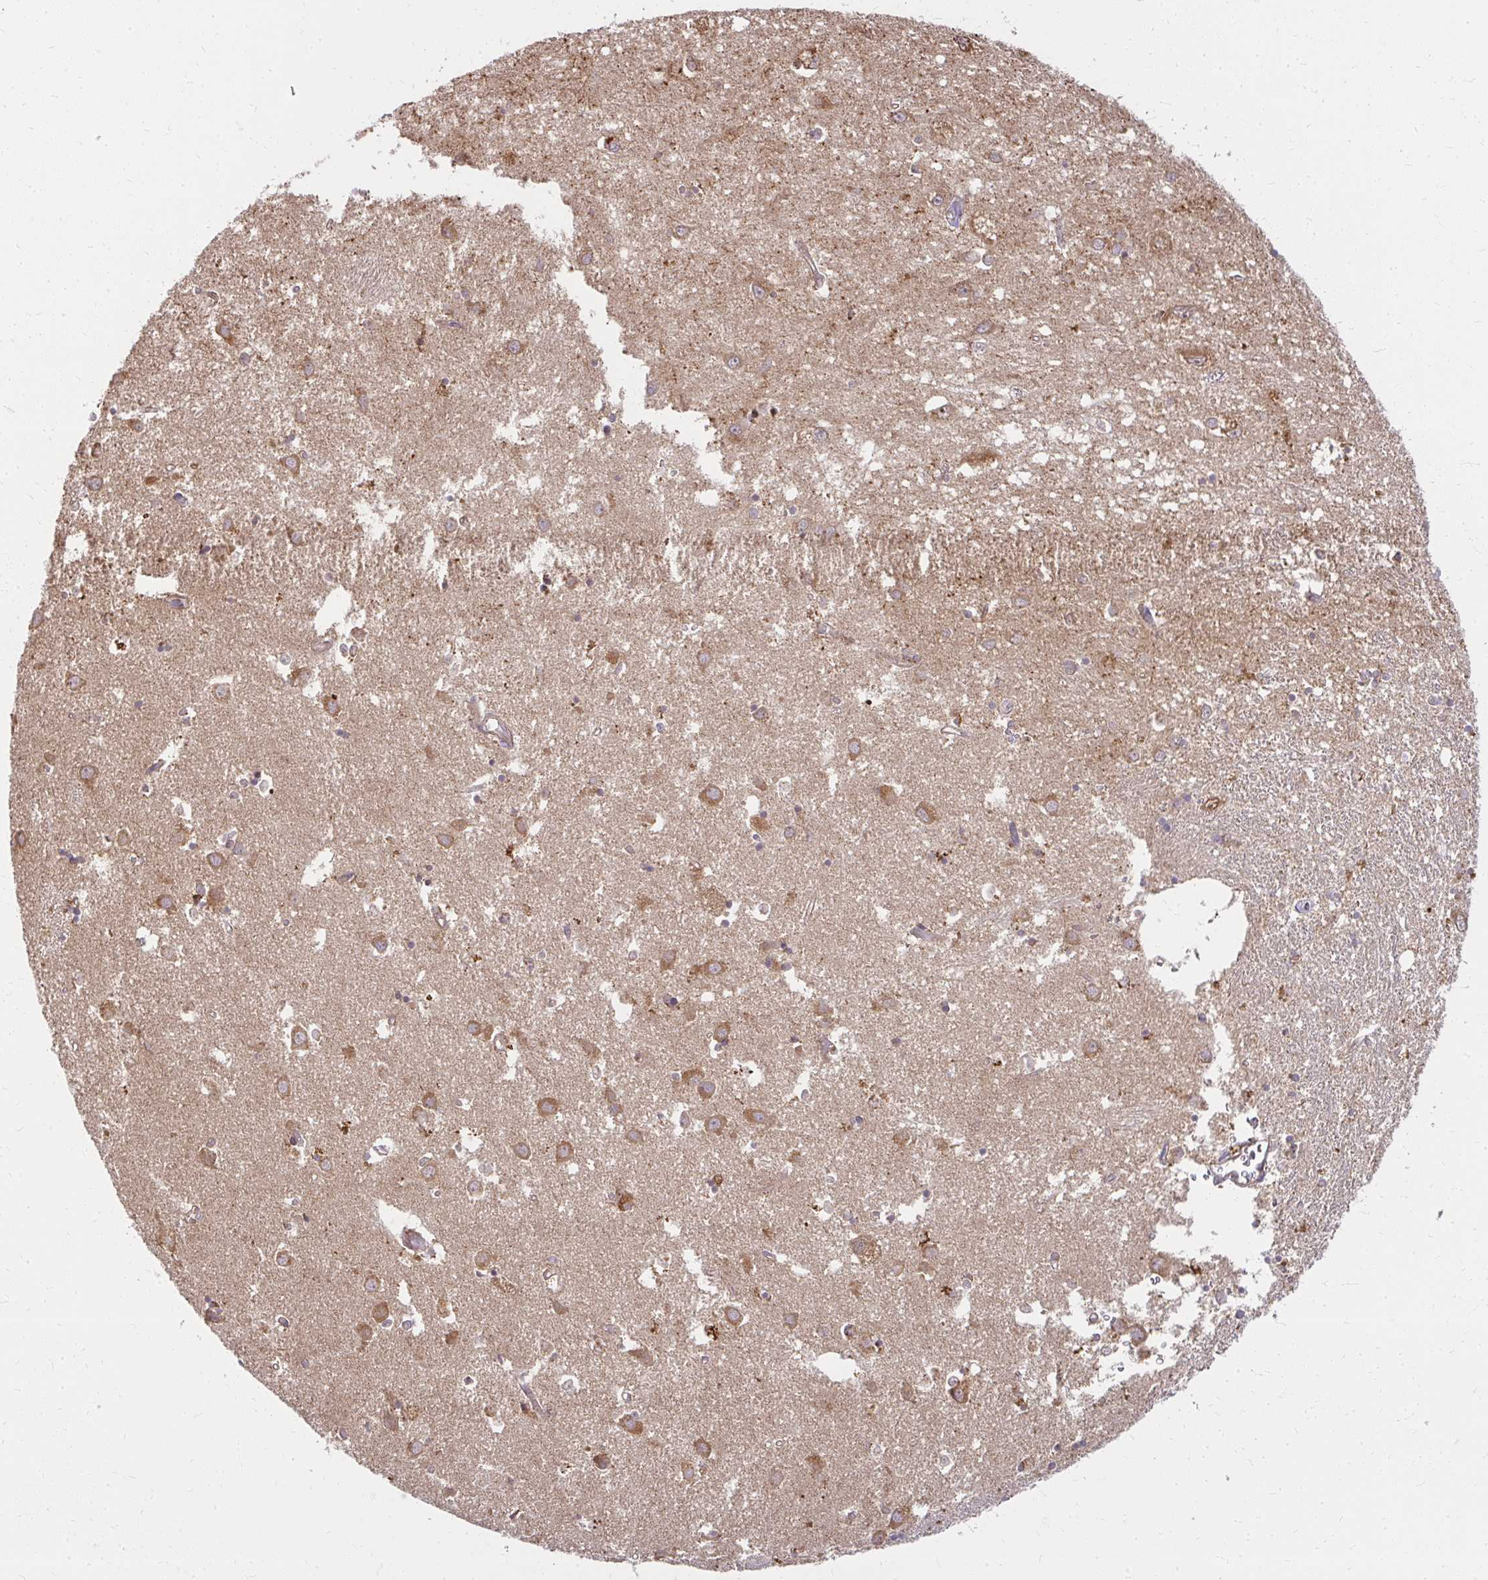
{"staining": {"intensity": "moderate", "quantity": ">75%", "location": "cytoplasmic/membranous"}, "tissue": "caudate", "cell_type": "Glial cells", "image_type": "normal", "snomed": [{"axis": "morphology", "description": "Normal tissue, NOS"}, {"axis": "topography", "description": "Lateral ventricle wall"}], "caption": "Glial cells show medium levels of moderate cytoplasmic/membranous positivity in approximately >75% of cells in normal human caudate. The protein of interest is shown in brown color, while the nuclei are stained blue.", "gene": "GNS", "patient": {"sex": "male", "age": 70}}